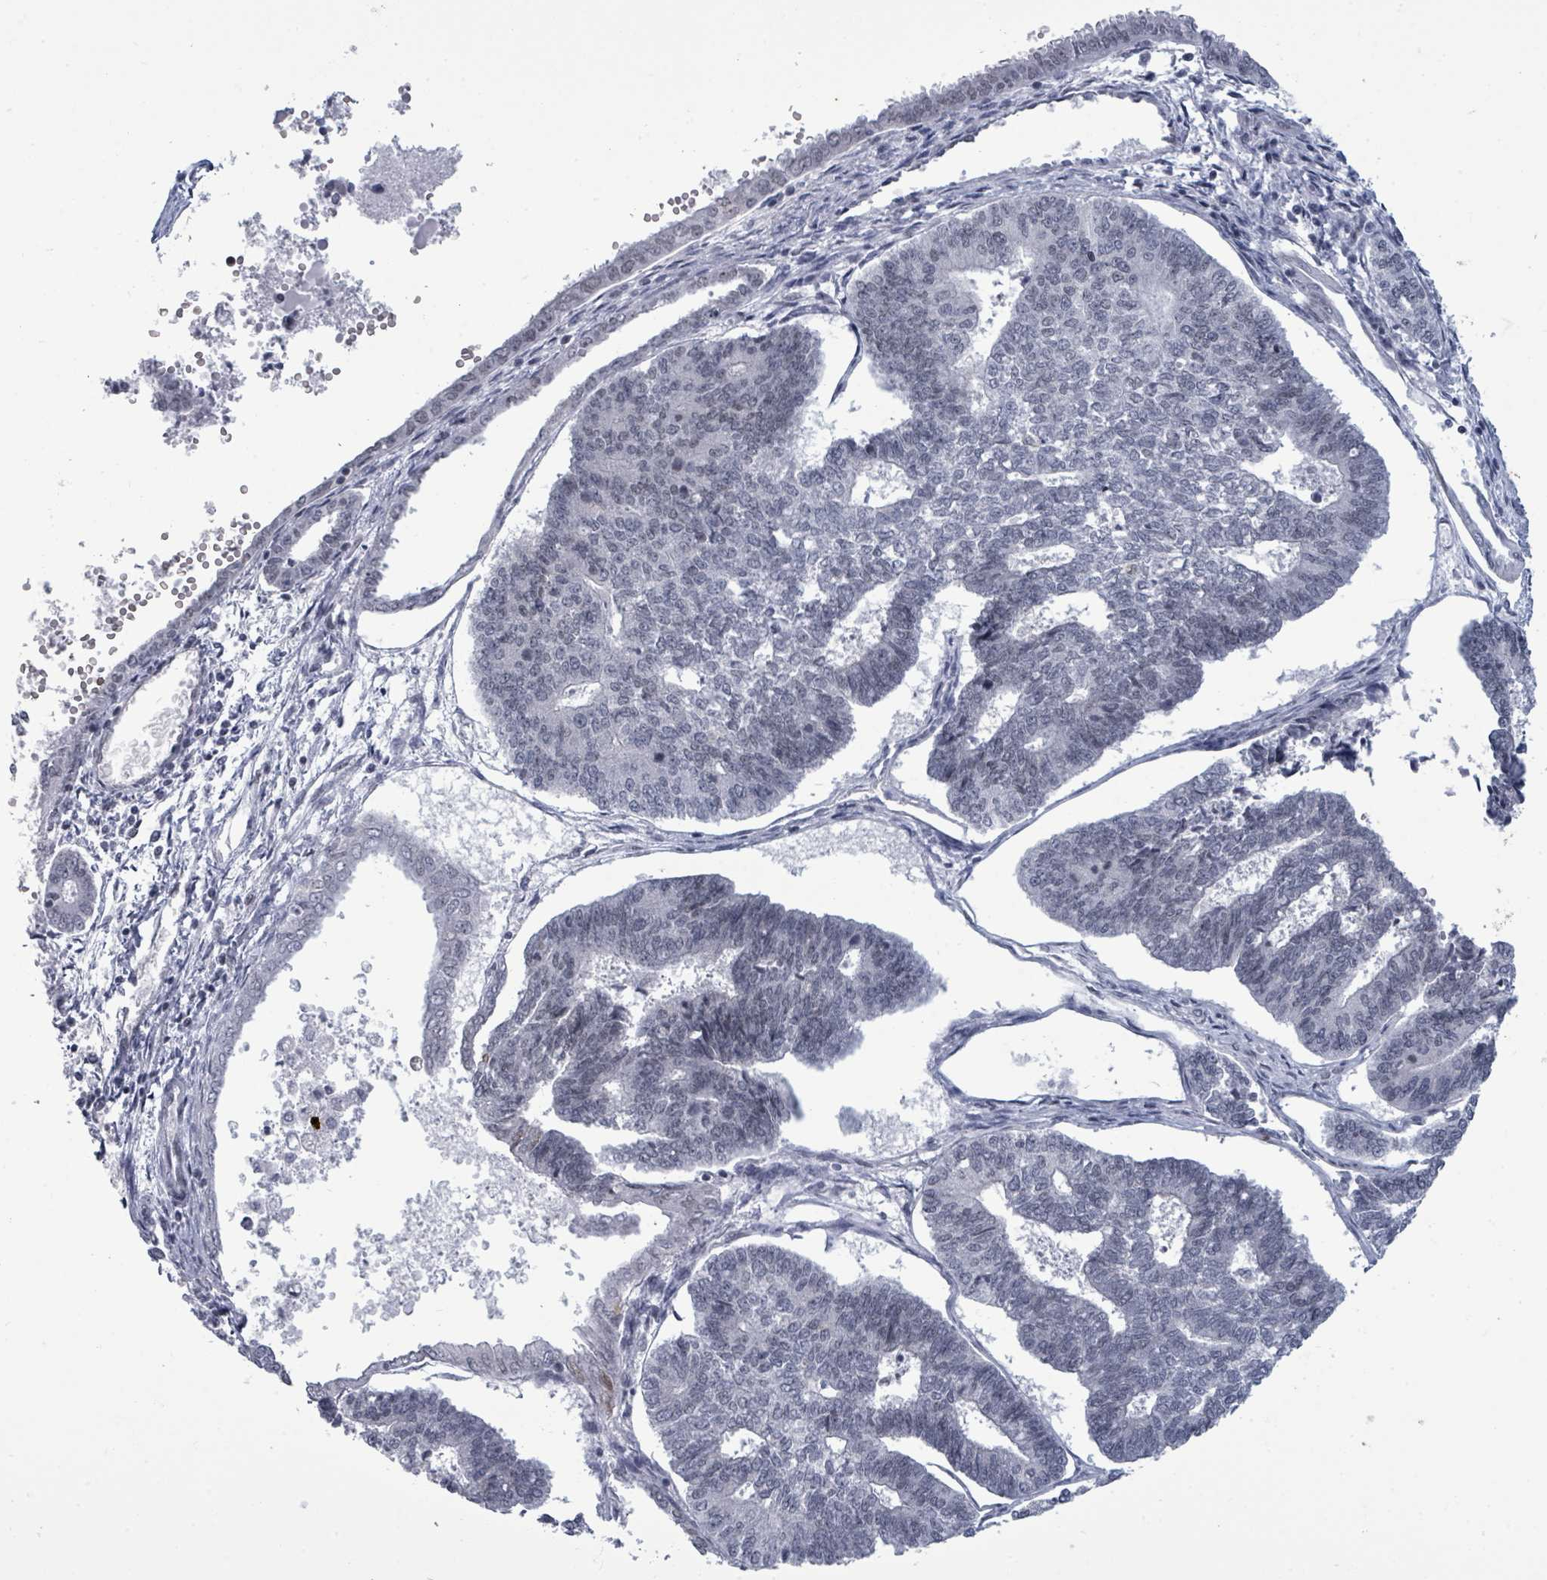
{"staining": {"intensity": "negative", "quantity": "none", "location": "none"}, "tissue": "endometrial cancer", "cell_type": "Tumor cells", "image_type": "cancer", "snomed": [{"axis": "morphology", "description": "Adenocarcinoma, NOS"}, {"axis": "topography", "description": "Endometrium"}], "caption": "Immunohistochemistry (IHC) image of human endometrial cancer stained for a protein (brown), which exhibits no expression in tumor cells.", "gene": "ERCC5", "patient": {"sex": "female", "age": 70}}